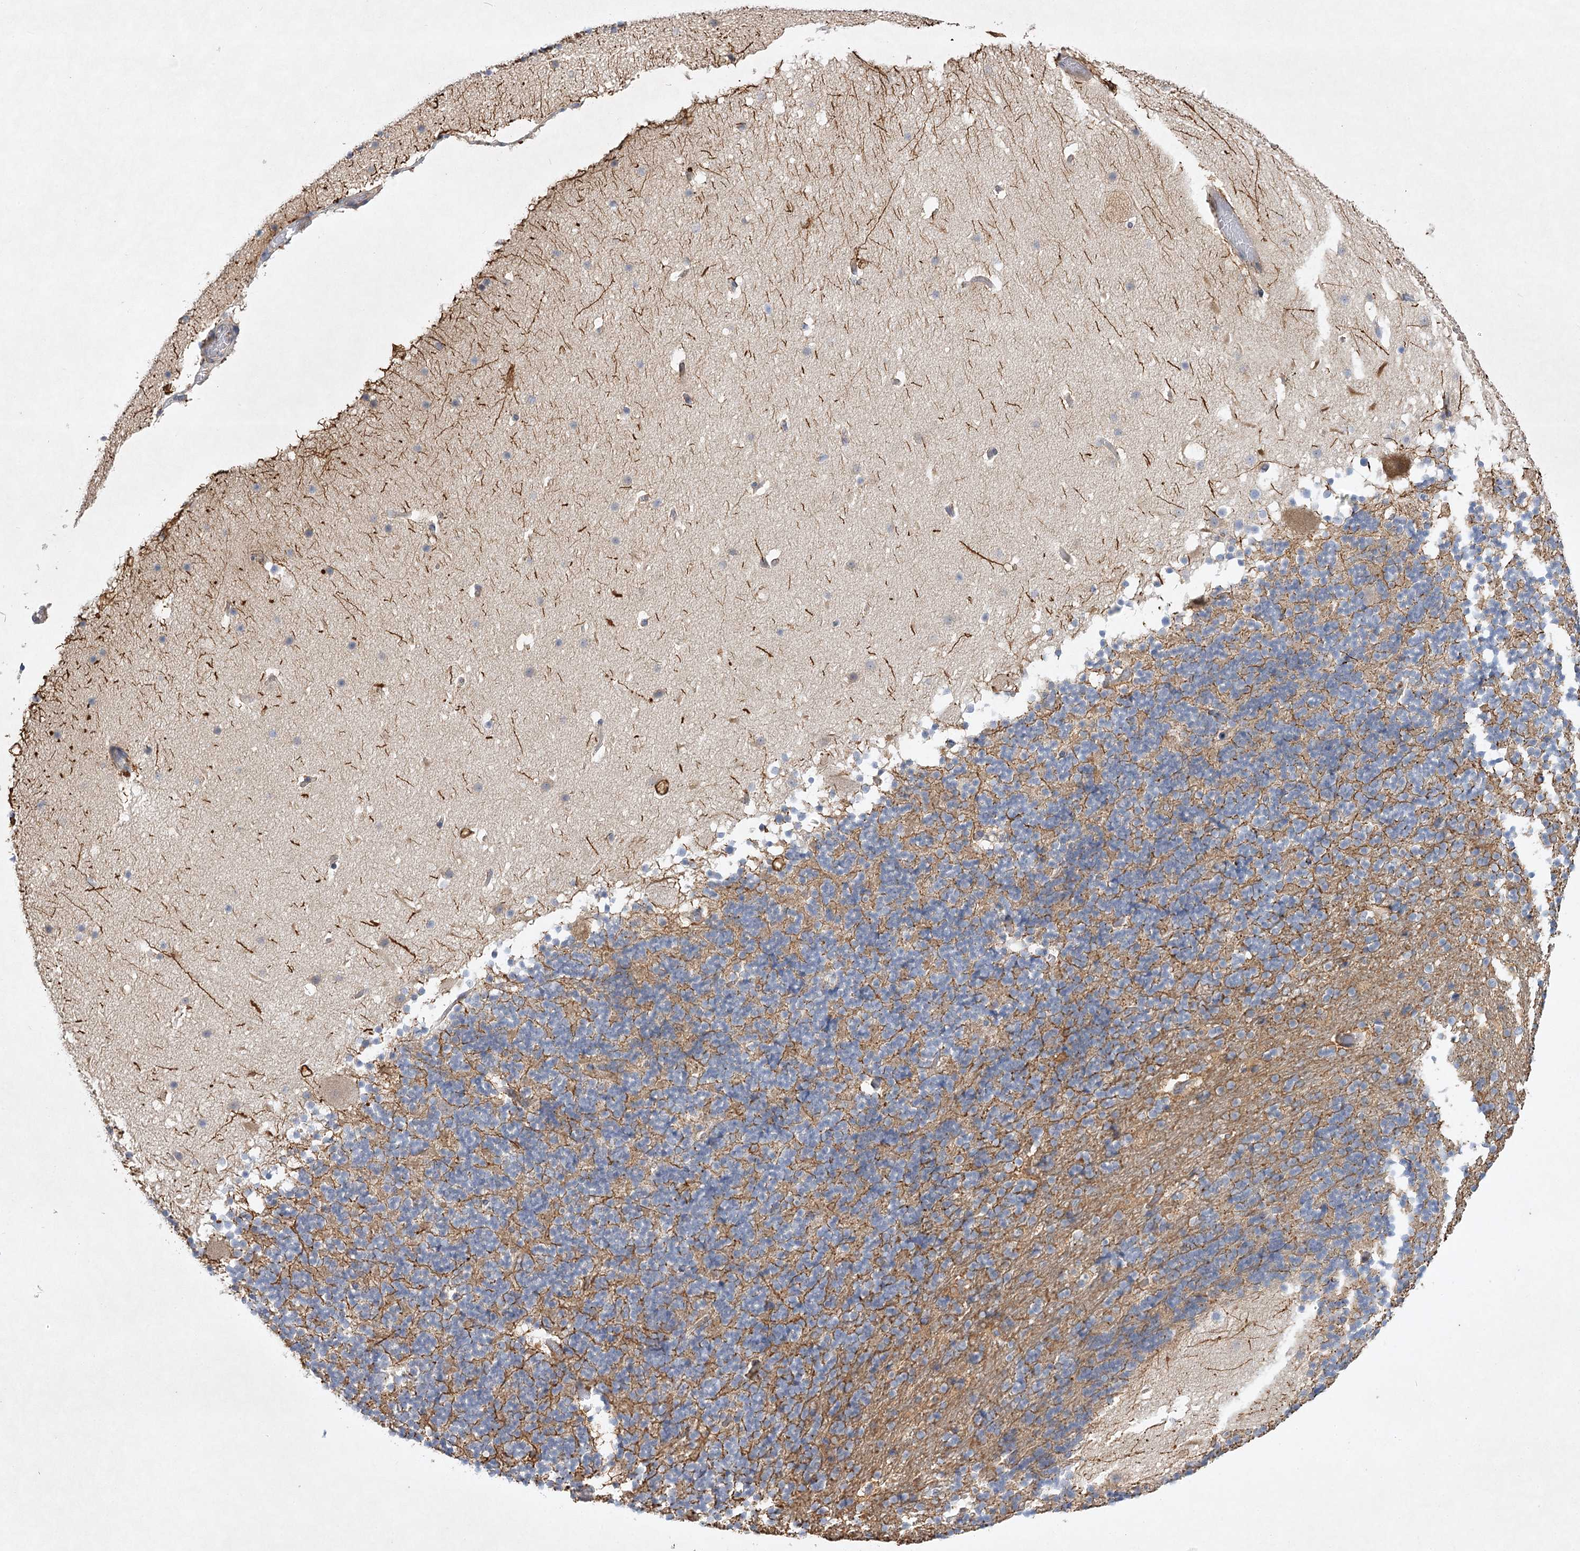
{"staining": {"intensity": "moderate", "quantity": "25%-75%", "location": "cytoplasmic/membranous"}, "tissue": "cerebellum", "cell_type": "Cells in granular layer", "image_type": "normal", "snomed": [{"axis": "morphology", "description": "Normal tissue, NOS"}, {"axis": "topography", "description": "Cerebellum"}], "caption": "A micrograph of human cerebellum stained for a protein exhibits moderate cytoplasmic/membranous brown staining in cells in granular layer. The staining is performed using DAB brown chromogen to label protein expression. The nuclei are counter-stained blue using hematoxylin.", "gene": "PYROXD1", "patient": {"sex": "male", "age": 57}}